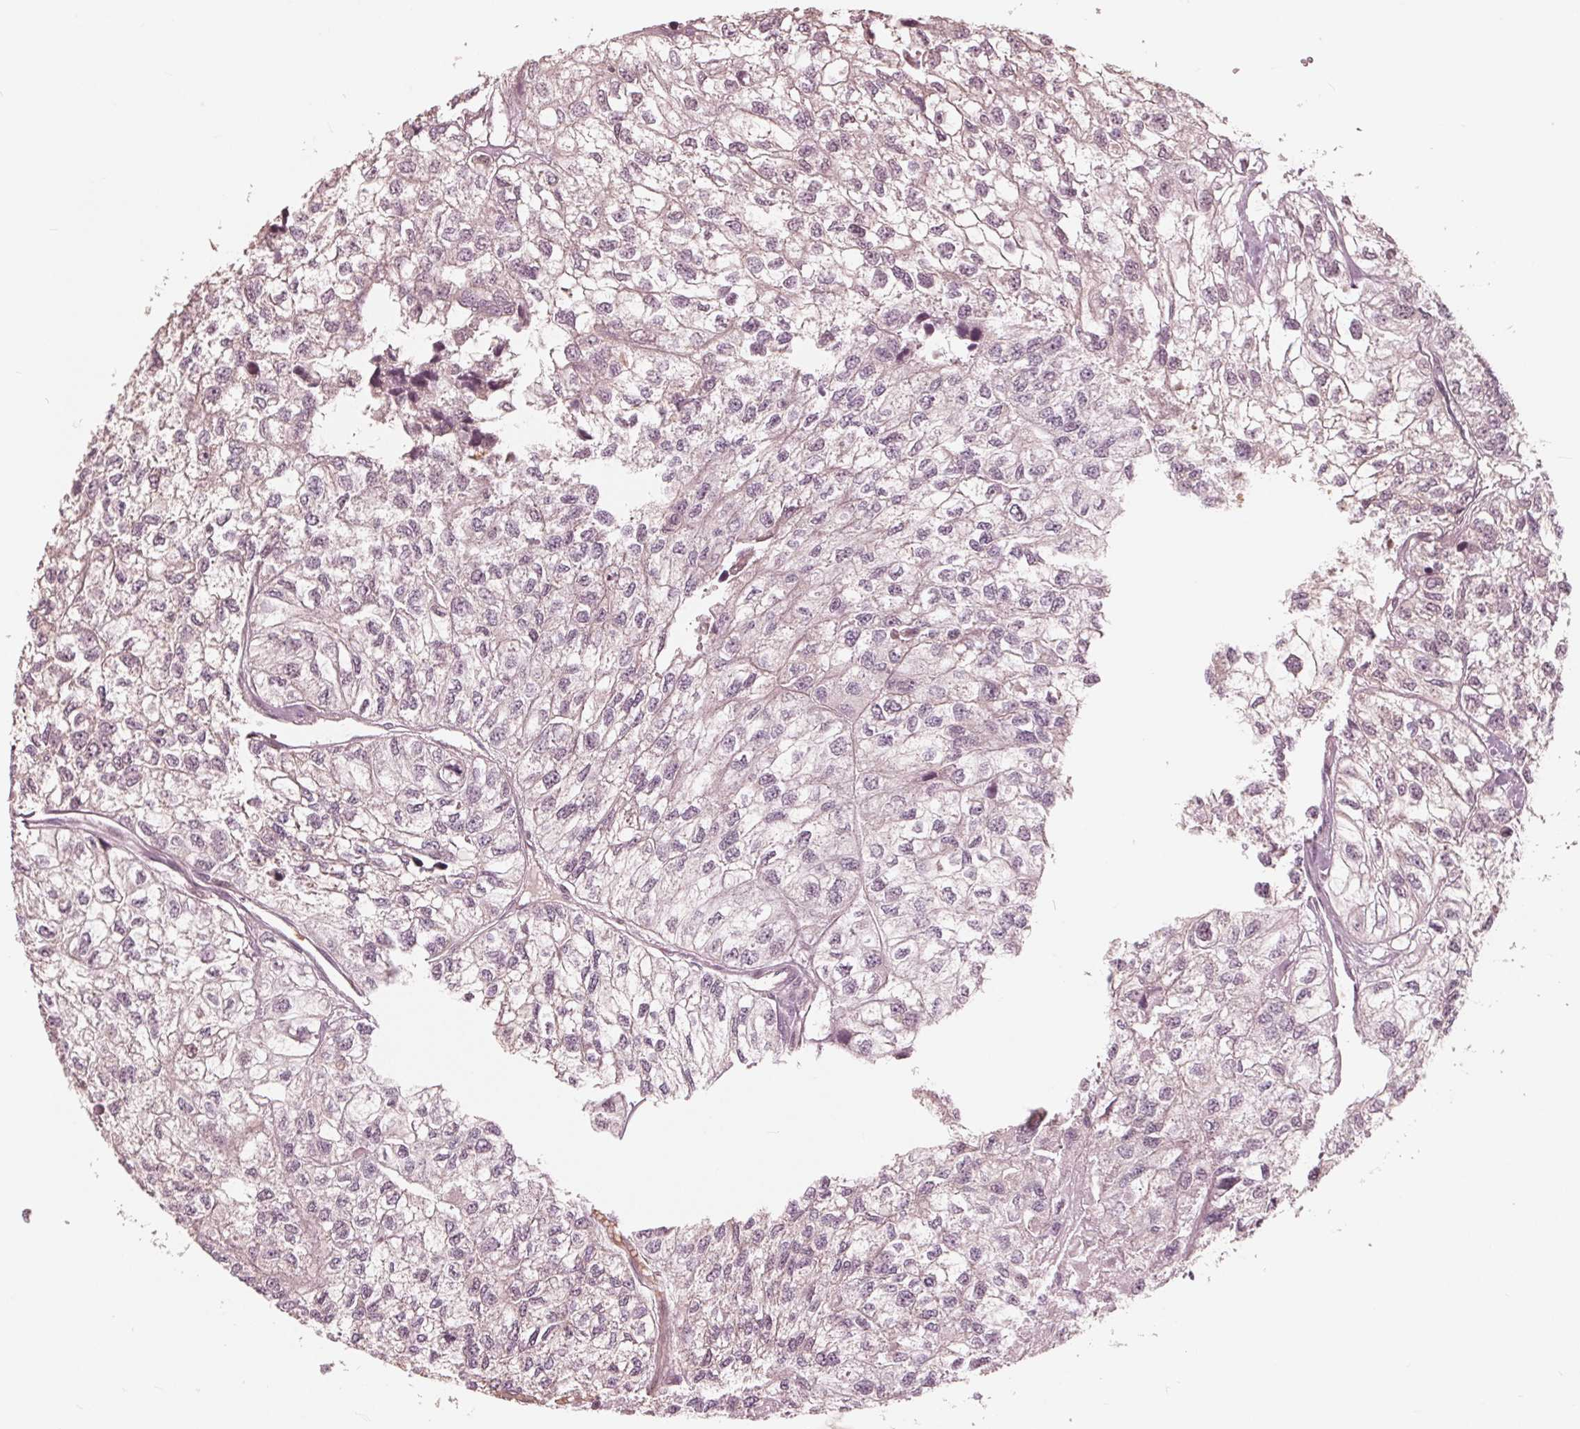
{"staining": {"intensity": "negative", "quantity": "none", "location": "none"}, "tissue": "renal cancer", "cell_type": "Tumor cells", "image_type": "cancer", "snomed": [{"axis": "morphology", "description": "Adenocarcinoma, NOS"}, {"axis": "topography", "description": "Kidney"}], "caption": "Tumor cells show no significant protein positivity in renal cancer (adenocarcinoma).", "gene": "HIRIP3", "patient": {"sex": "male", "age": 56}}